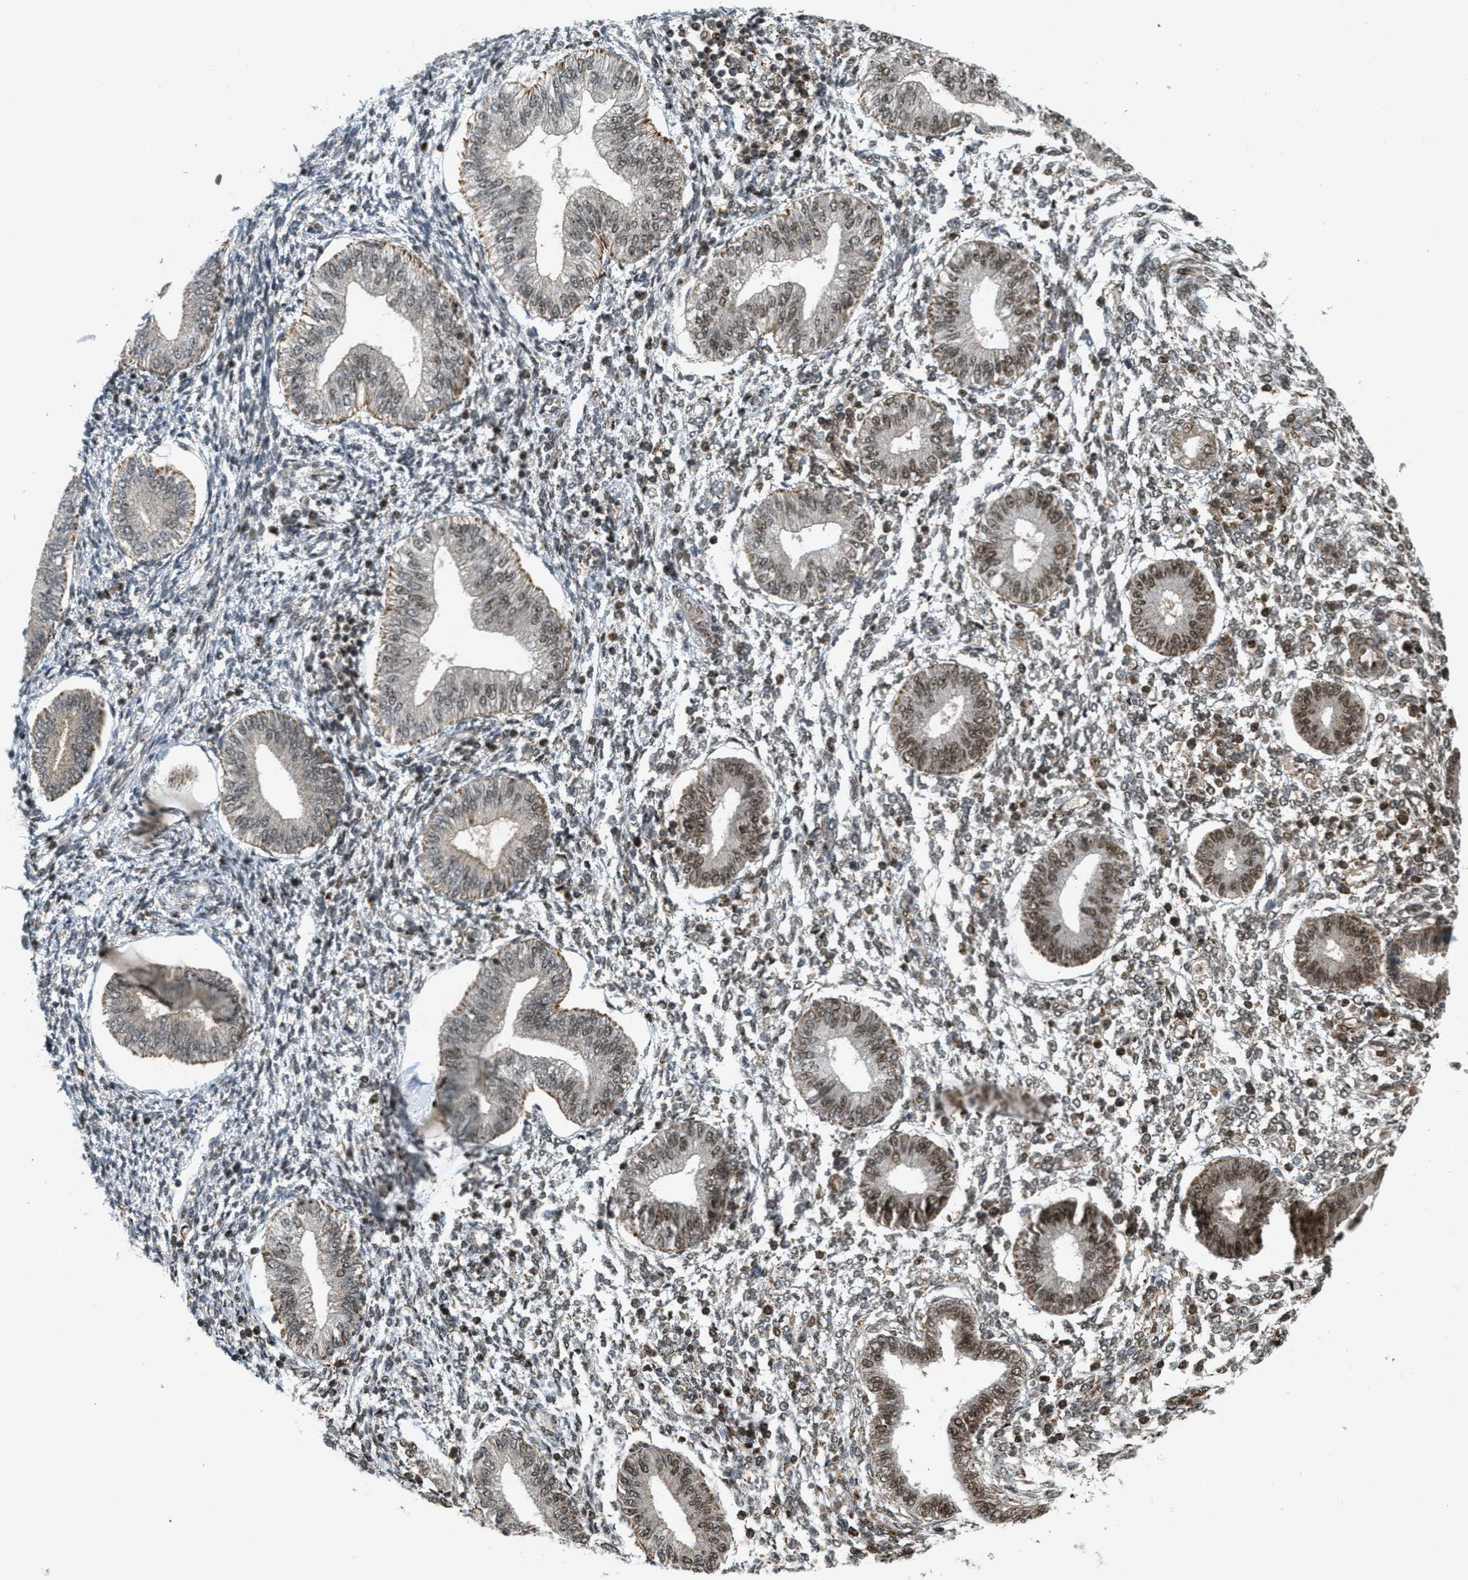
{"staining": {"intensity": "moderate", "quantity": ">75%", "location": "nuclear"}, "tissue": "endometrium", "cell_type": "Cells in endometrial stroma", "image_type": "normal", "snomed": [{"axis": "morphology", "description": "Normal tissue, NOS"}, {"axis": "topography", "description": "Endometrium"}], "caption": "Cells in endometrial stroma exhibit moderate nuclear positivity in approximately >75% of cells in benign endometrium.", "gene": "TLK1", "patient": {"sex": "female", "age": 50}}